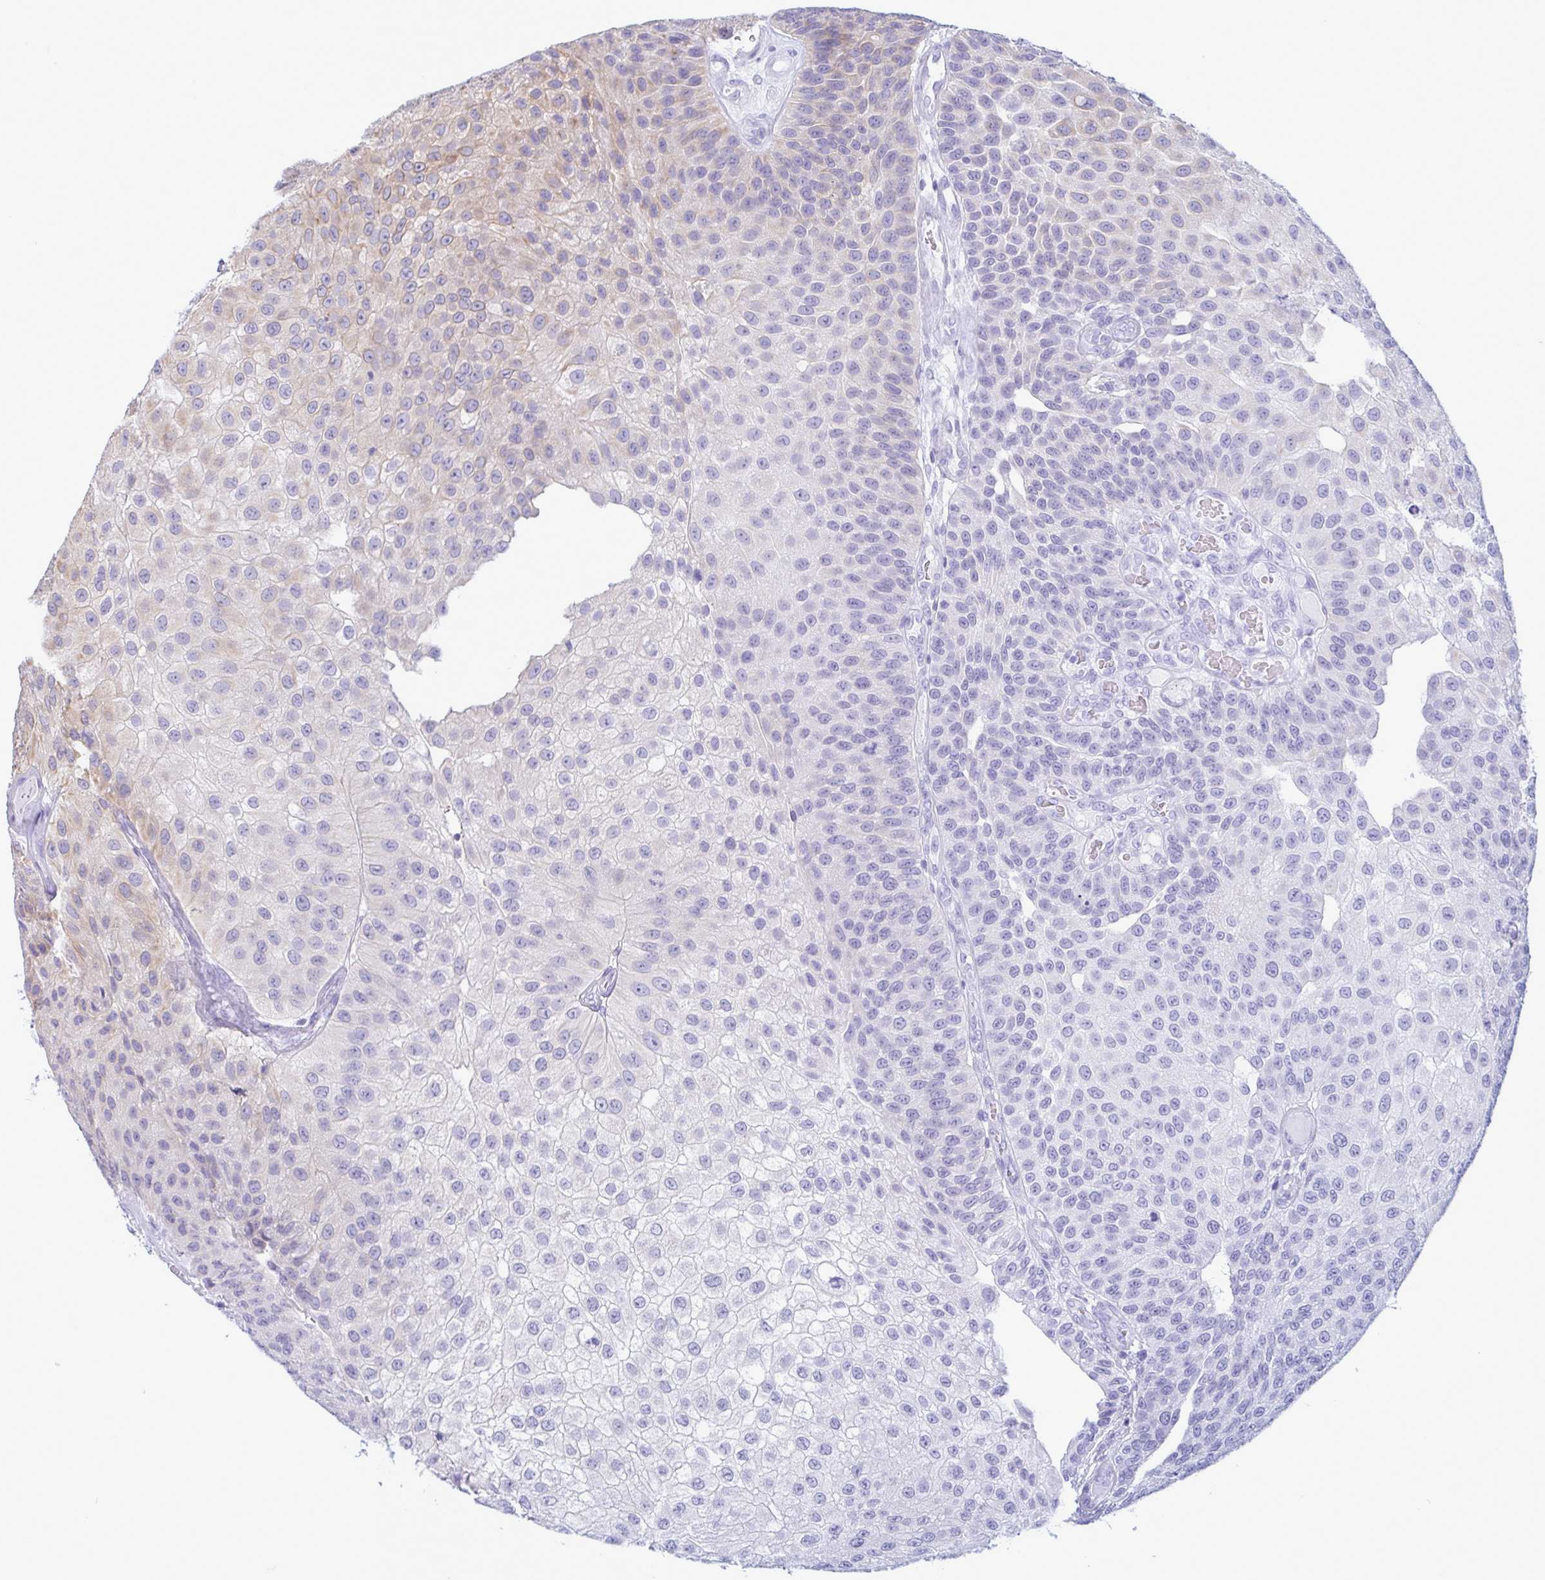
{"staining": {"intensity": "weak", "quantity": "25%-75%", "location": "cytoplasmic/membranous"}, "tissue": "urothelial cancer", "cell_type": "Tumor cells", "image_type": "cancer", "snomed": [{"axis": "morphology", "description": "Urothelial carcinoma, NOS"}, {"axis": "topography", "description": "Urinary bladder"}], "caption": "Protein expression analysis of human transitional cell carcinoma reveals weak cytoplasmic/membranous positivity in about 25%-75% of tumor cells.", "gene": "TENT5D", "patient": {"sex": "male", "age": 87}}